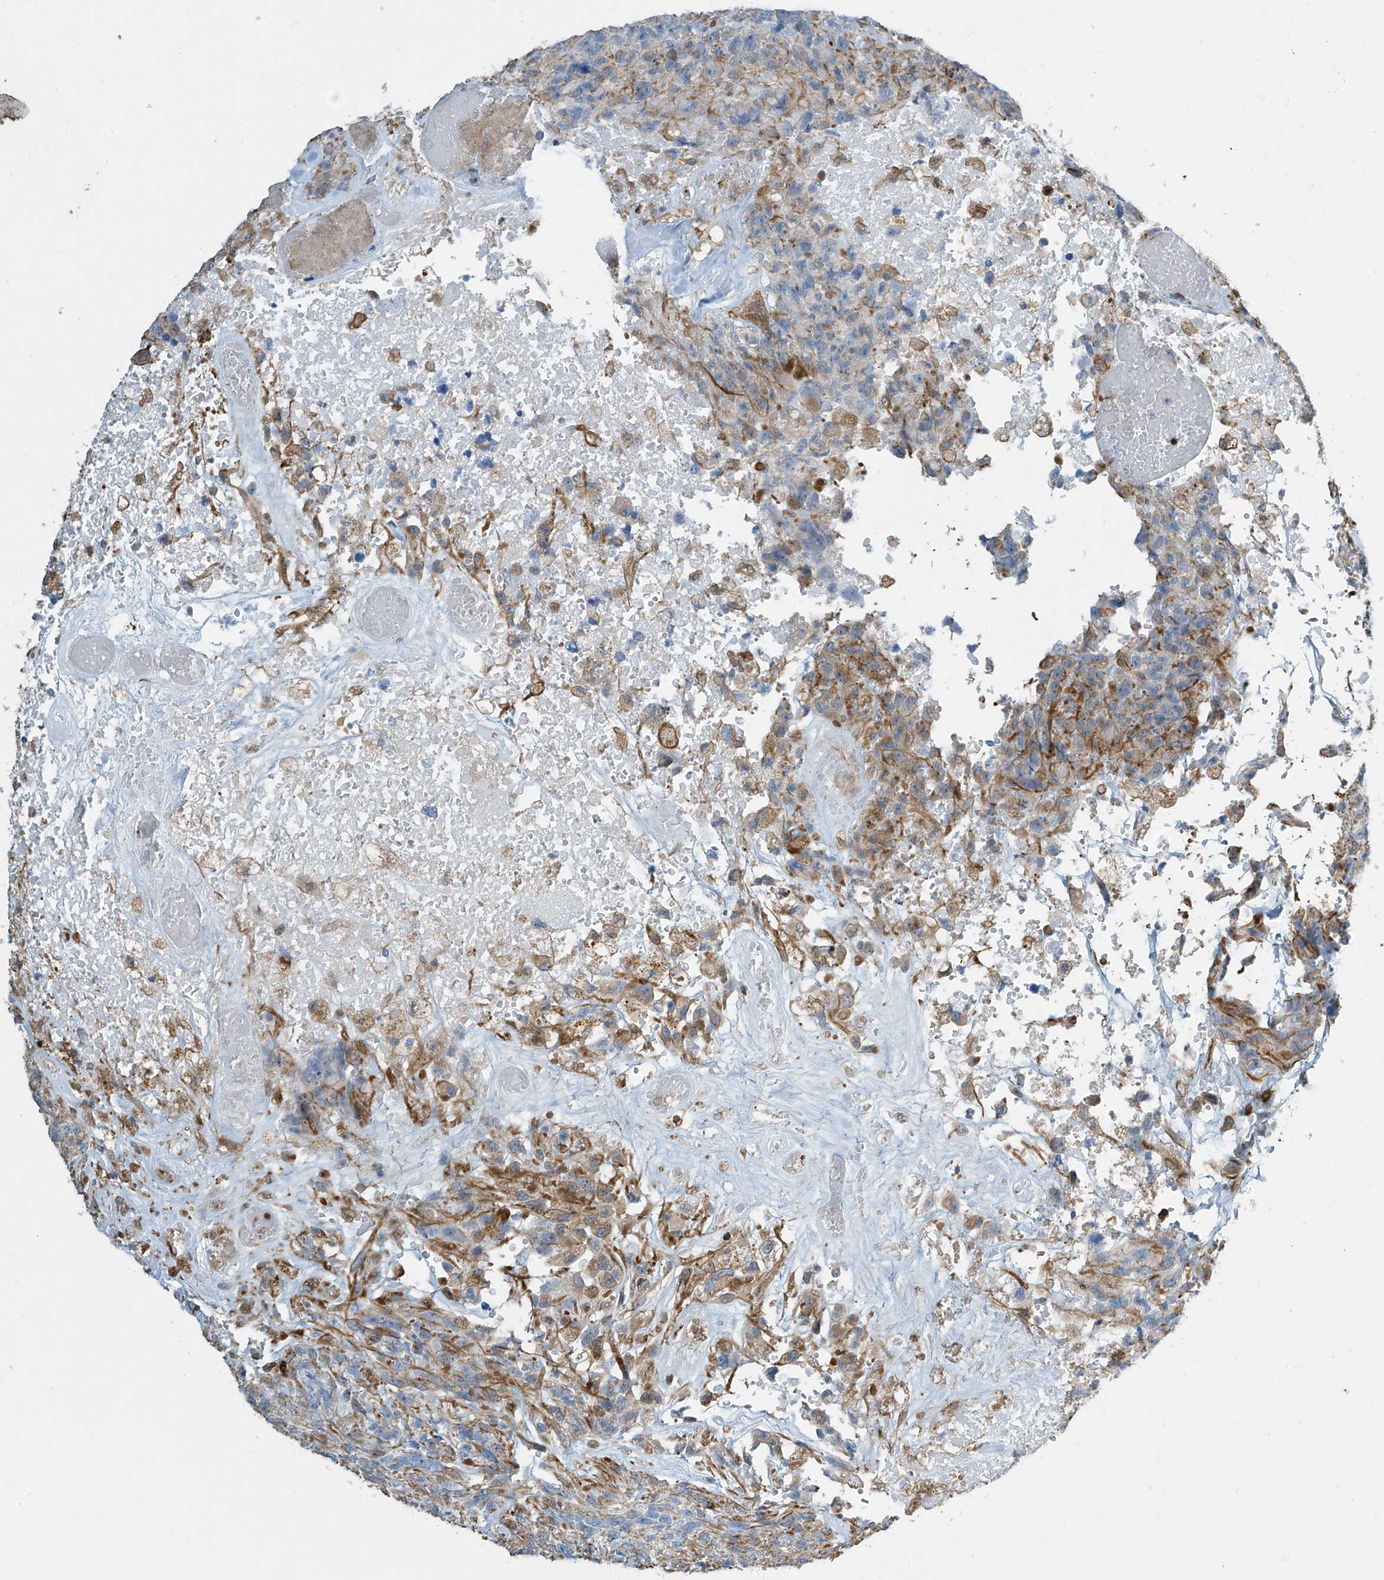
{"staining": {"intensity": "weak", "quantity": "<25%", "location": "cytoplasmic/membranous"}, "tissue": "glioma", "cell_type": "Tumor cells", "image_type": "cancer", "snomed": [{"axis": "morphology", "description": "Glioma, malignant, High grade"}, {"axis": "topography", "description": "Brain"}], "caption": "High power microscopy image of an immunohistochemistry (IHC) image of malignant glioma (high-grade), revealing no significant positivity in tumor cells. The staining is performed using DAB brown chromogen with nuclei counter-stained in using hematoxylin.", "gene": "SH3BGRL3", "patient": {"sex": "male", "age": 69}}